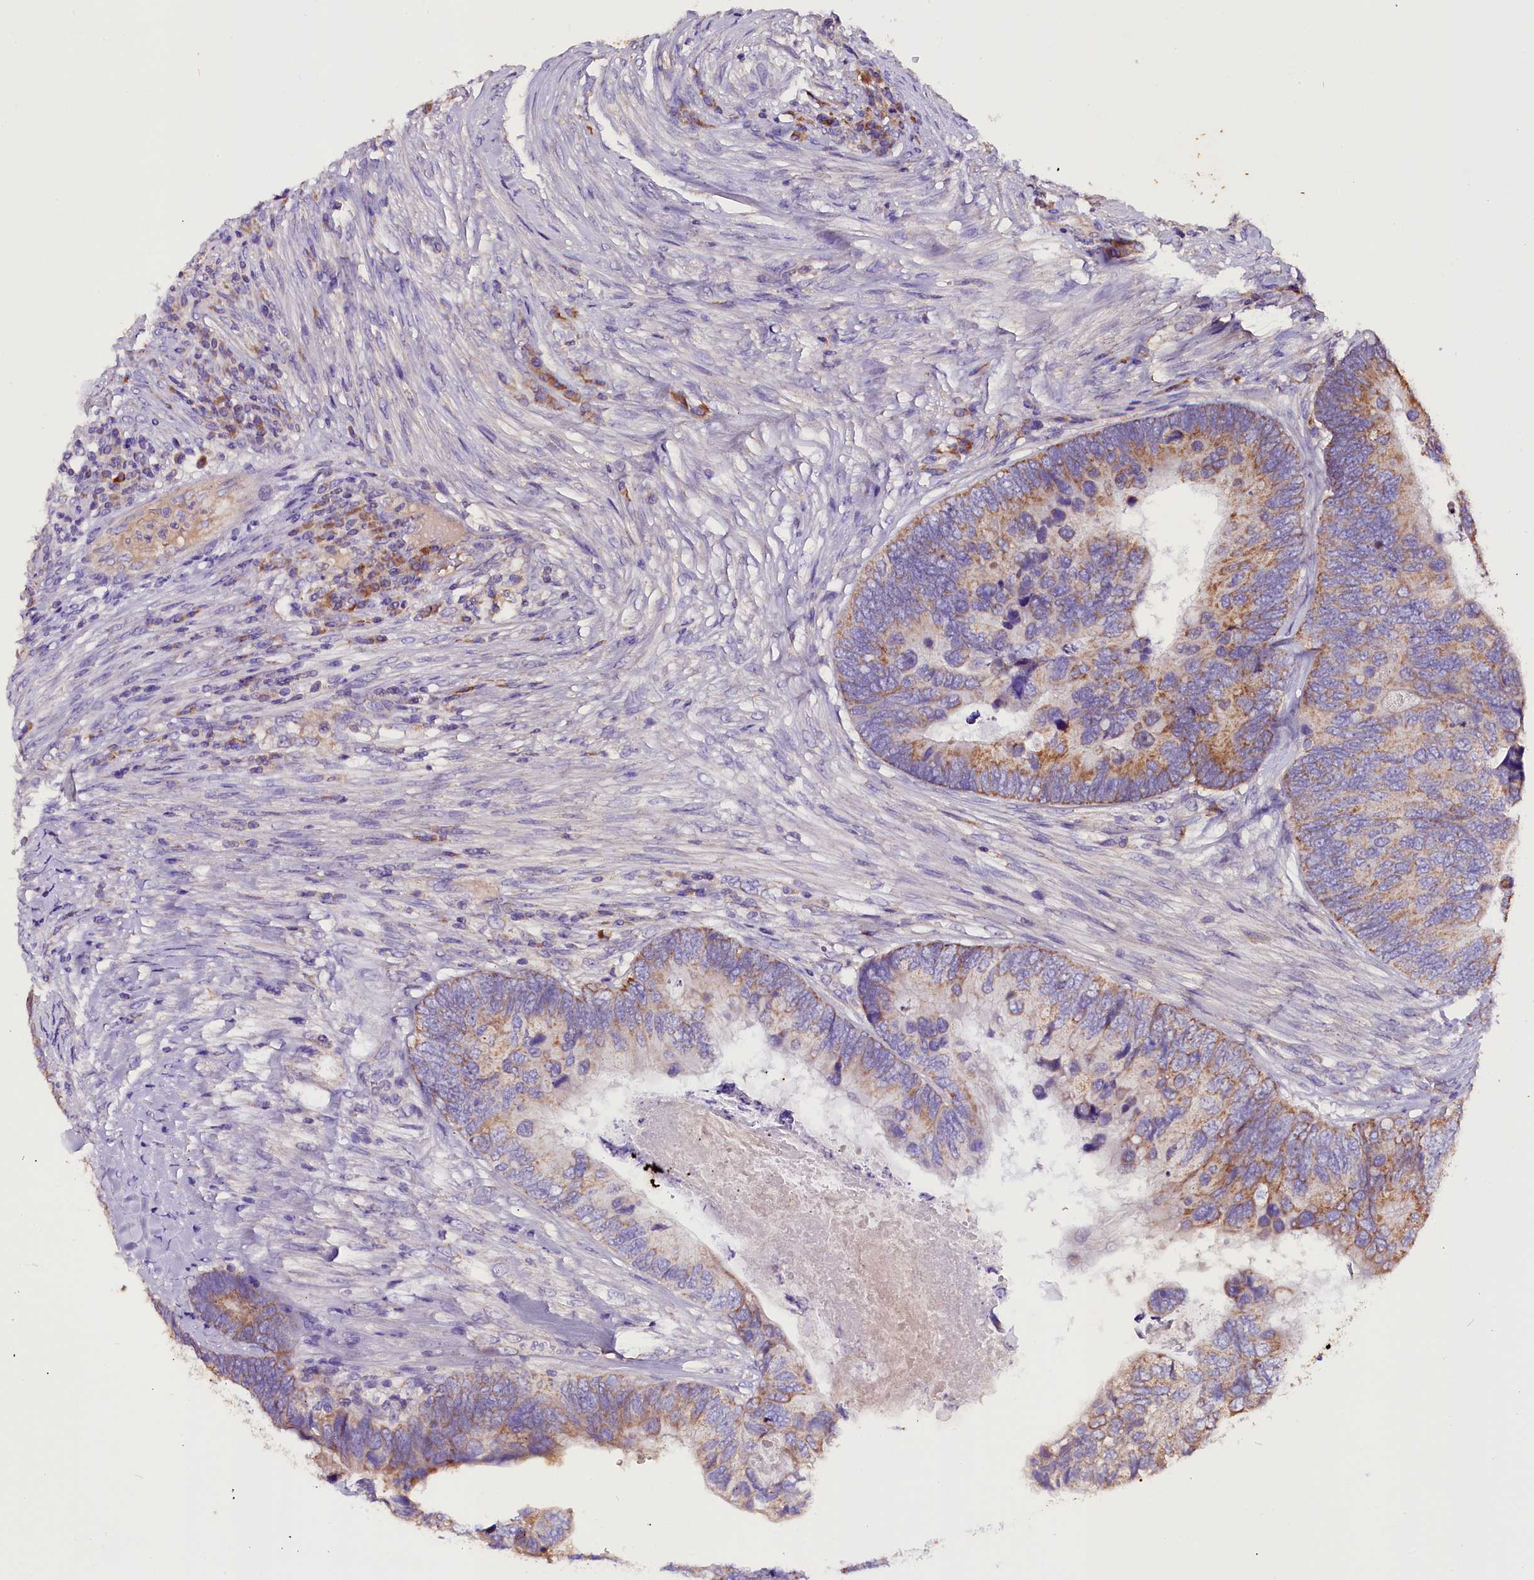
{"staining": {"intensity": "moderate", "quantity": ">75%", "location": "cytoplasmic/membranous"}, "tissue": "colorectal cancer", "cell_type": "Tumor cells", "image_type": "cancer", "snomed": [{"axis": "morphology", "description": "Adenocarcinoma, NOS"}, {"axis": "topography", "description": "Colon"}], "caption": "Immunohistochemical staining of human colorectal cancer (adenocarcinoma) reveals moderate cytoplasmic/membranous protein staining in approximately >75% of tumor cells.", "gene": "SIX5", "patient": {"sex": "female", "age": 67}}